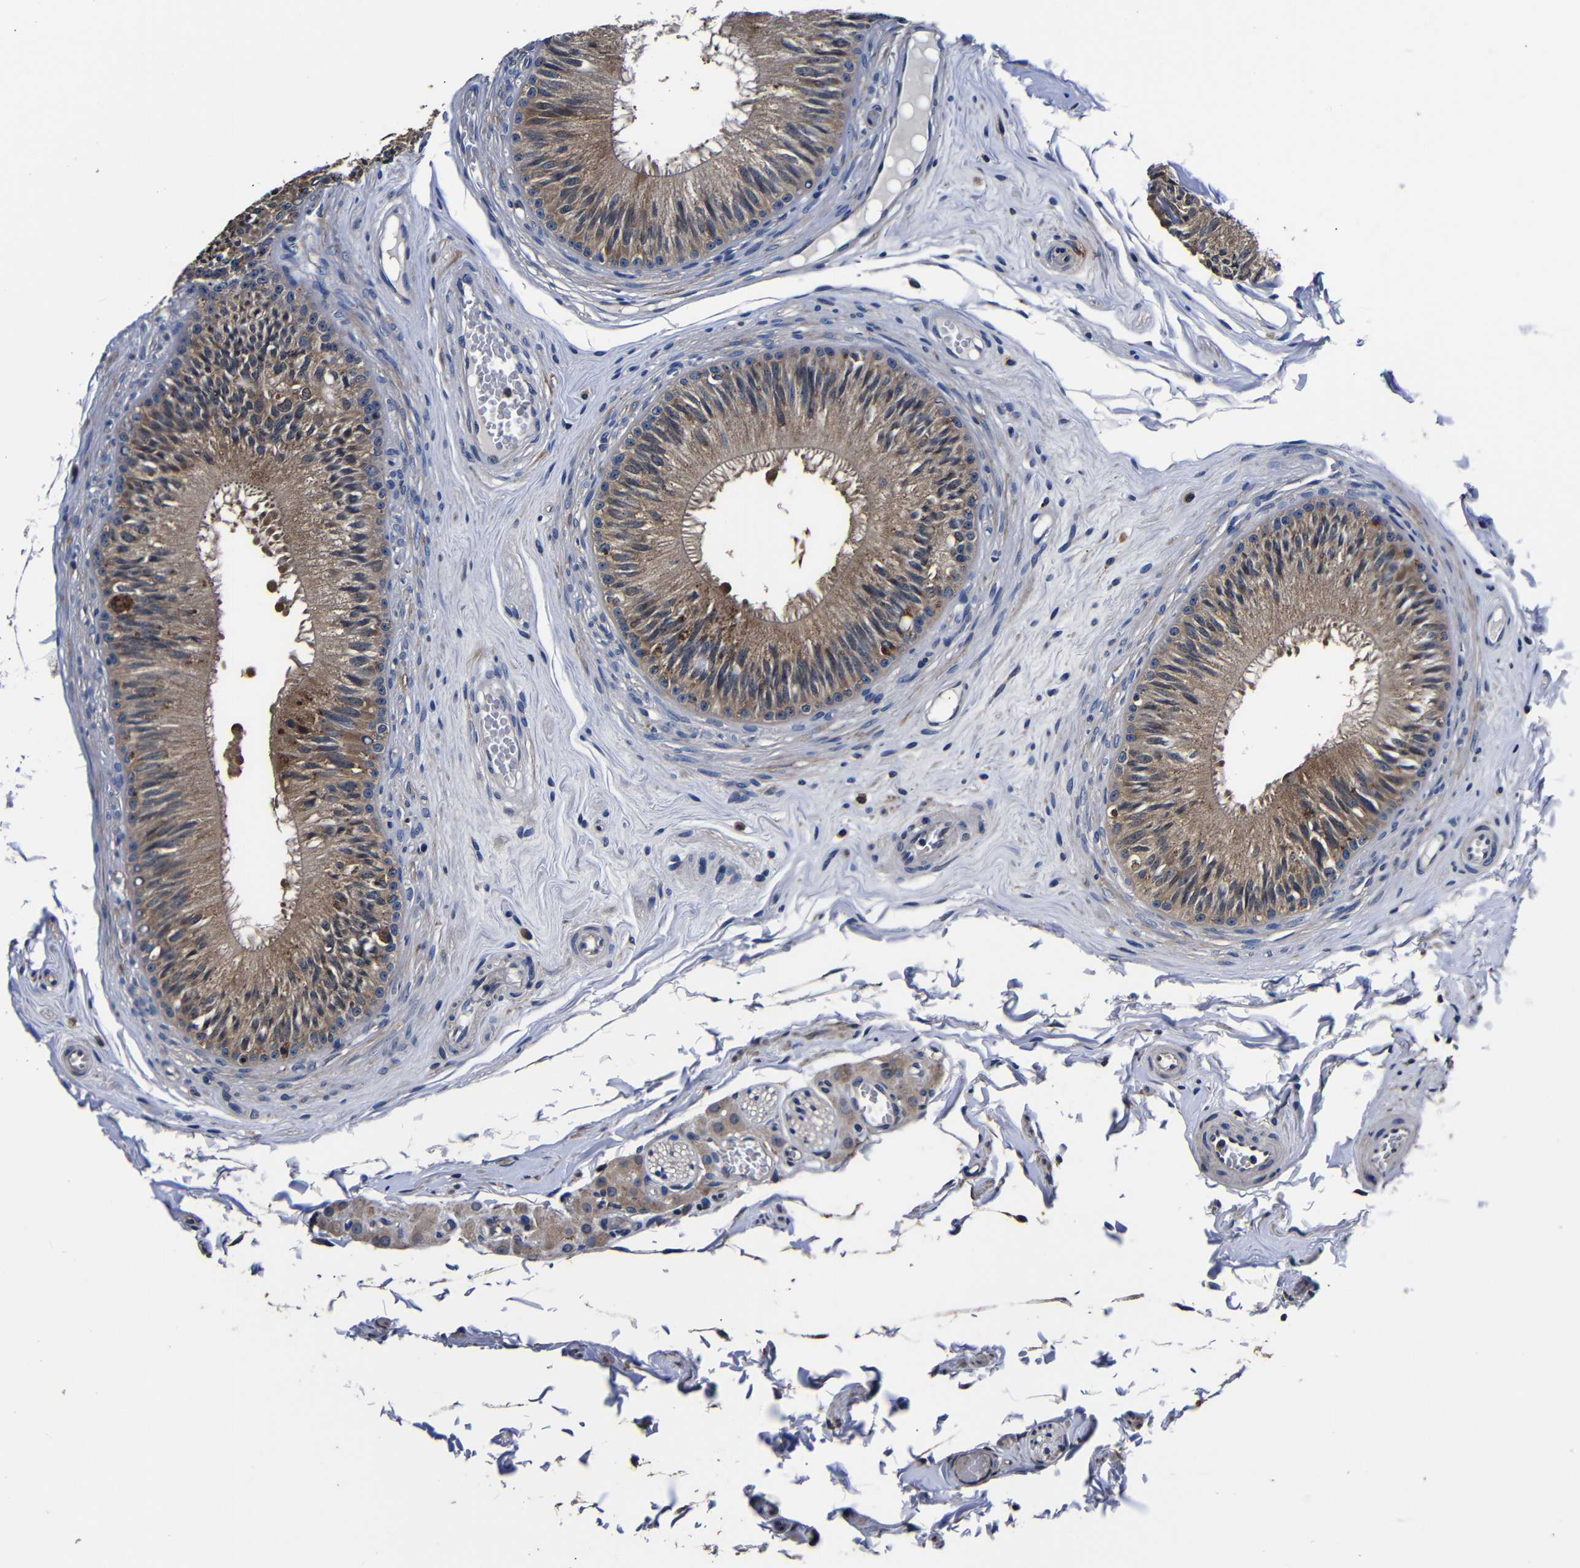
{"staining": {"intensity": "strong", "quantity": ">75%", "location": "cytoplasmic/membranous"}, "tissue": "epididymis", "cell_type": "Glandular cells", "image_type": "normal", "snomed": [{"axis": "morphology", "description": "Normal tissue, NOS"}, {"axis": "topography", "description": "Testis"}, {"axis": "topography", "description": "Epididymis"}], "caption": "A brown stain shows strong cytoplasmic/membranous staining of a protein in glandular cells of normal human epididymis. The protein is stained brown, and the nuclei are stained in blue (DAB (3,3'-diaminobenzidine) IHC with brightfield microscopy, high magnification).", "gene": "SCN9A", "patient": {"sex": "male", "age": 36}}